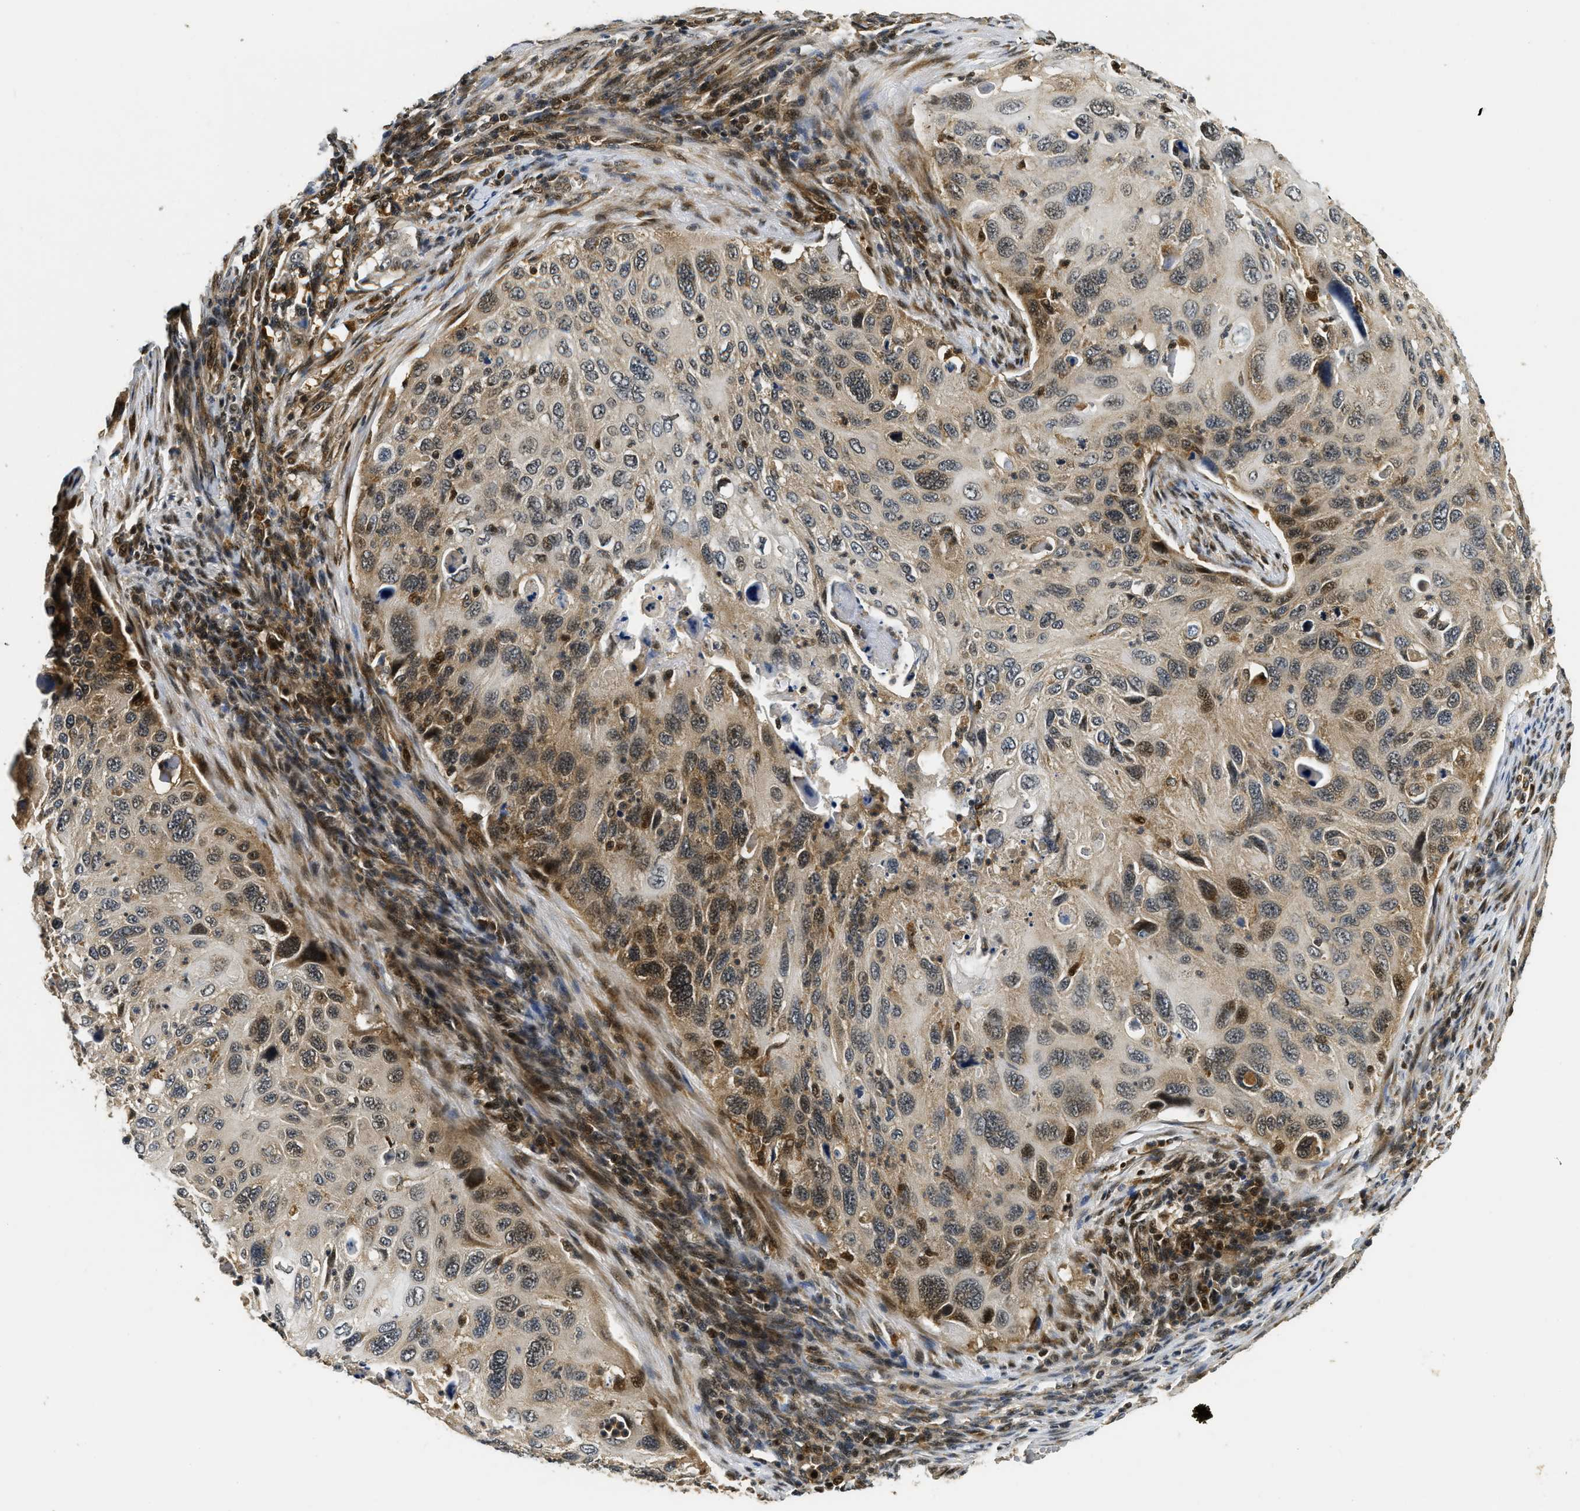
{"staining": {"intensity": "moderate", "quantity": "<25%", "location": "cytoplasmic/membranous,nuclear"}, "tissue": "cervical cancer", "cell_type": "Tumor cells", "image_type": "cancer", "snomed": [{"axis": "morphology", "description": "Squamous cell carcinoma, NOS"}, {"axis": "topography", "description": "Cervix"}], "caption": "A brown stain shows moderate cytoplasmic/membranous and nuclear positivity of a protein in human cervical cancer (squamous cell carcinoma) tumor cells.", "gene": "ADSL", "patient": {"sex": "female", "age": 70}}